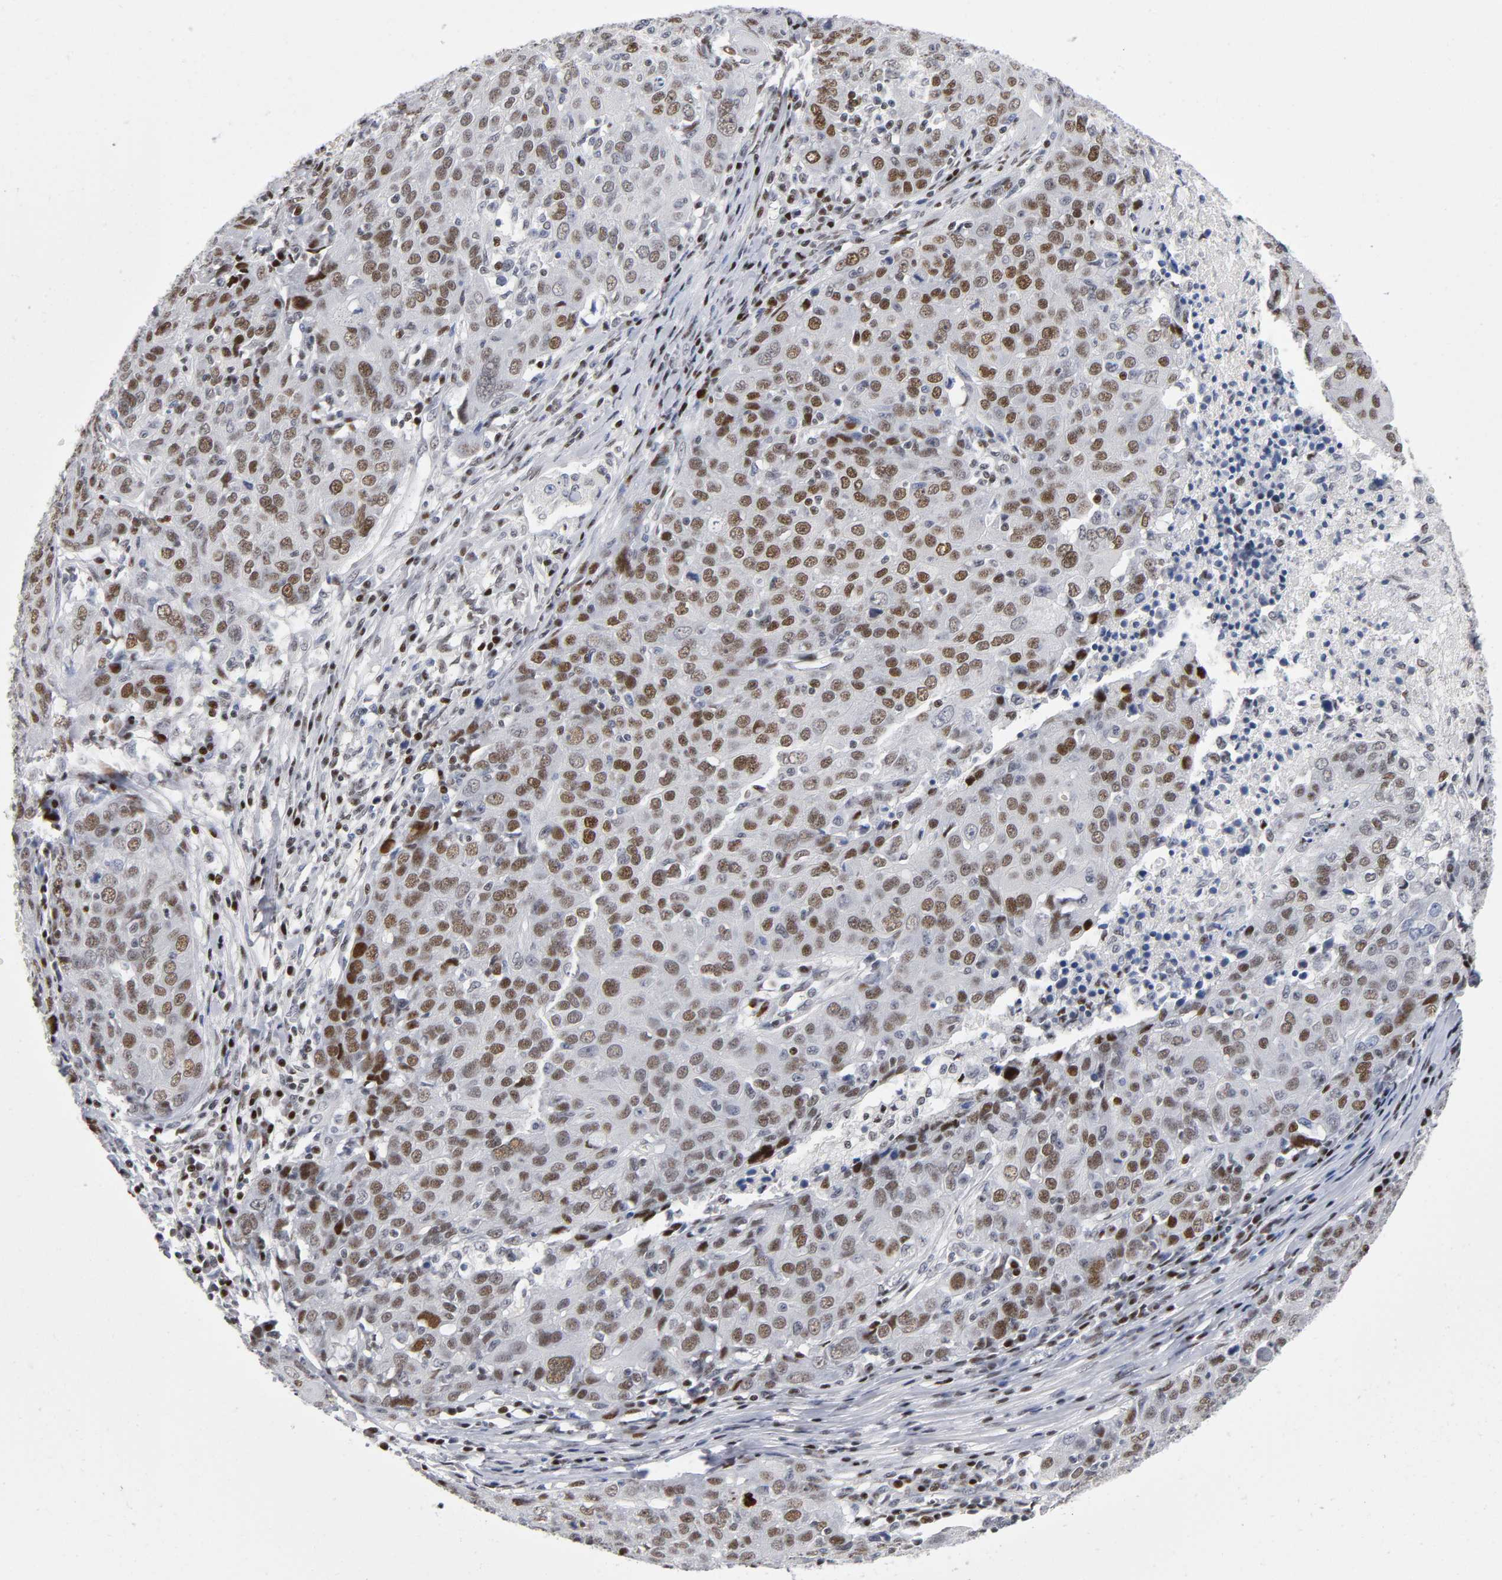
{"staining": {"intensity": "moderate", "quantity": ">75%", "location": "nuclear"}, "tissue": "ovarian cancer", "cell_type": "Tumor cells", "image_type": "cancer", "snomed": [{"axis": "morphology", "description": "Carcinoma, endometroid"}, {"axis": "topography", "description": "Ovary"}], "caption": "Human ovarian endometroid carcinoma stained with a protein marker exhibits moderate staining in tumor cells.", "gene": "SP3", "patient": {"sex": "female", "age": 50}}